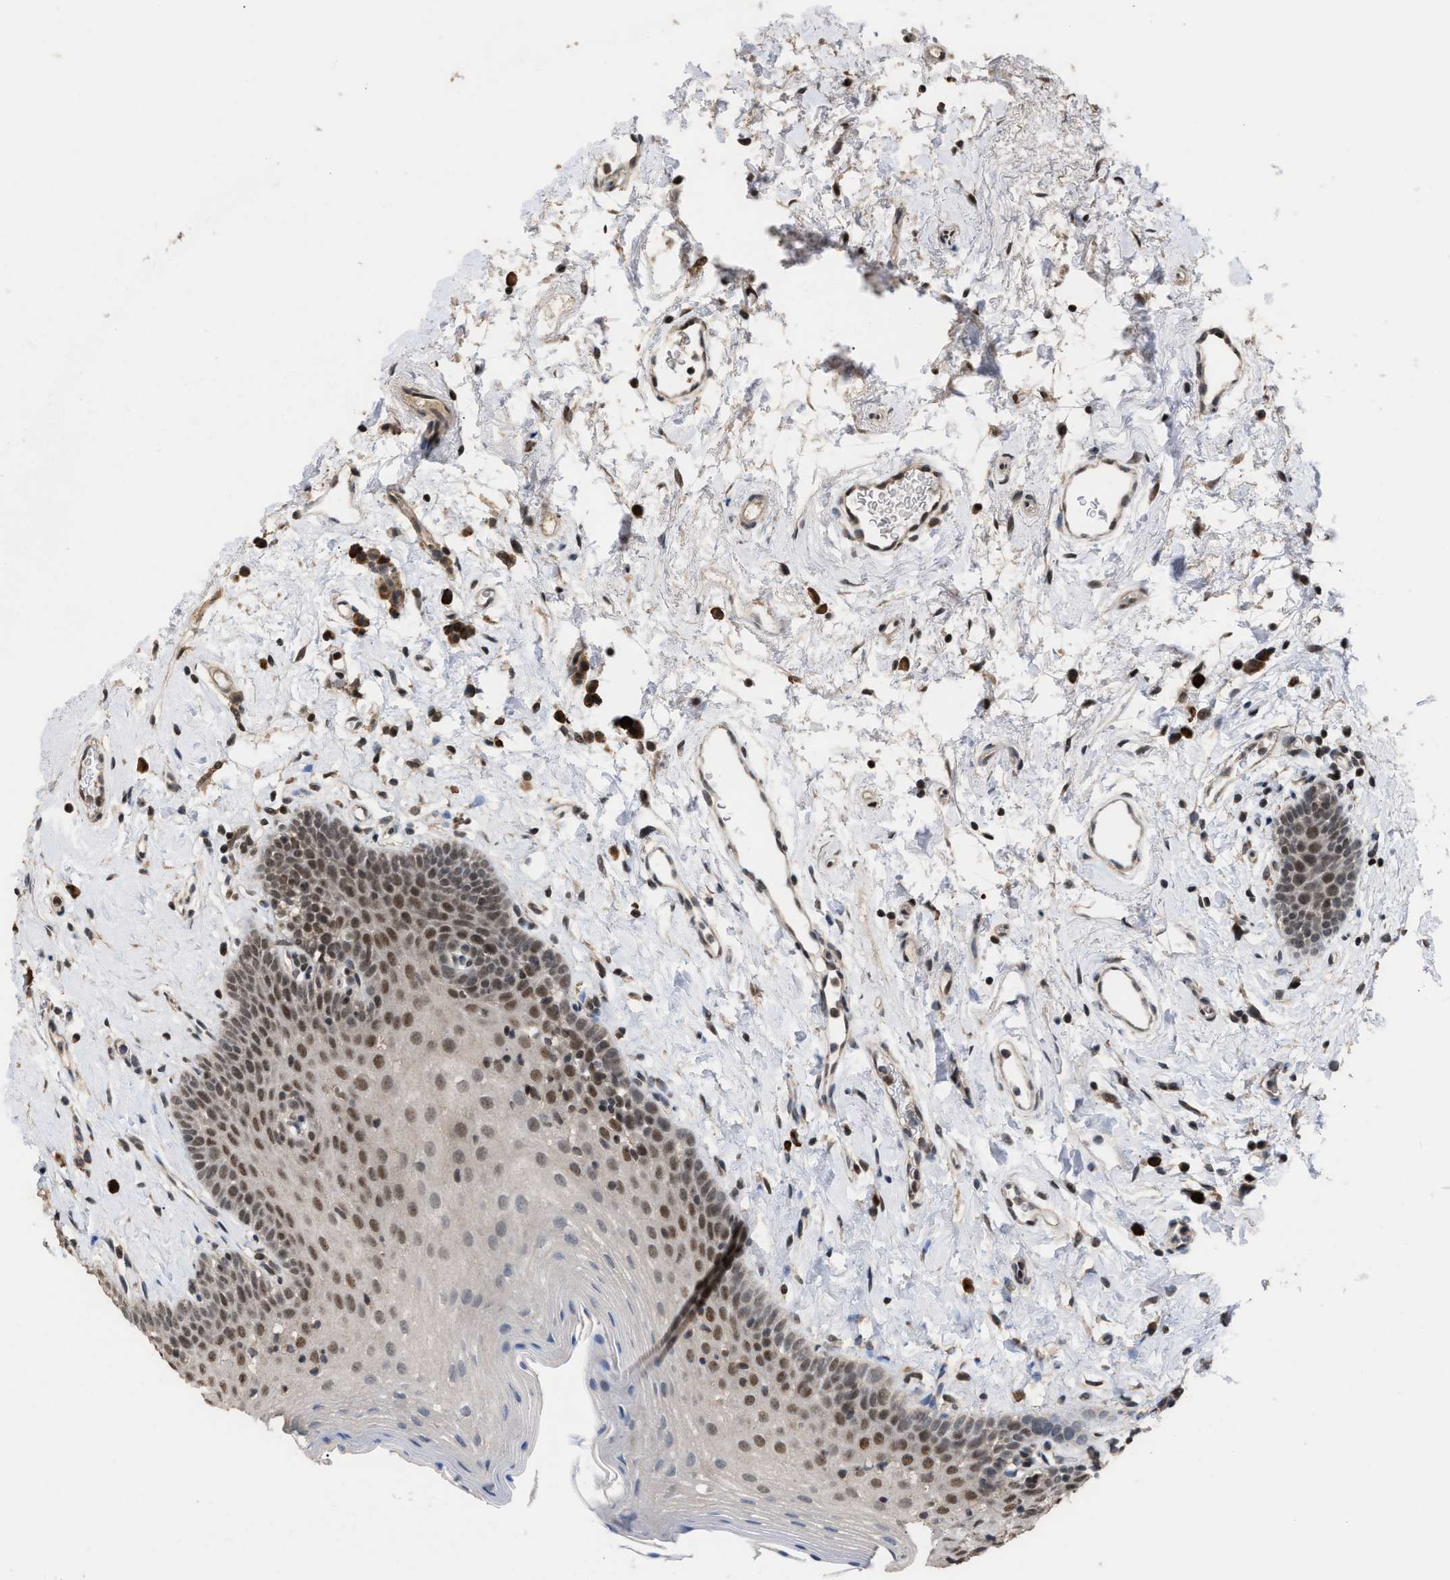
{"staining": {"intensity": "moderate", "quantity": ">75%", "location": "nuclear"}, "tissue": "oral mucosa", "cell_type": "Squamous epithelial cells", "image_type": "normal", "snomed": [{"axis": "morphology", "description": "Normal tissue, NOS"}, {"axis": "topography", "description": "Oral tissue"}], "caption": "This is a photomicrograph of immunohistochemistry staining of normal oral mucosa, which shows moderate positivity in the nuclear of squamous epithelial cells.", "gene": "C9orf78", "patient": {"sex": "male", "age": 66}}